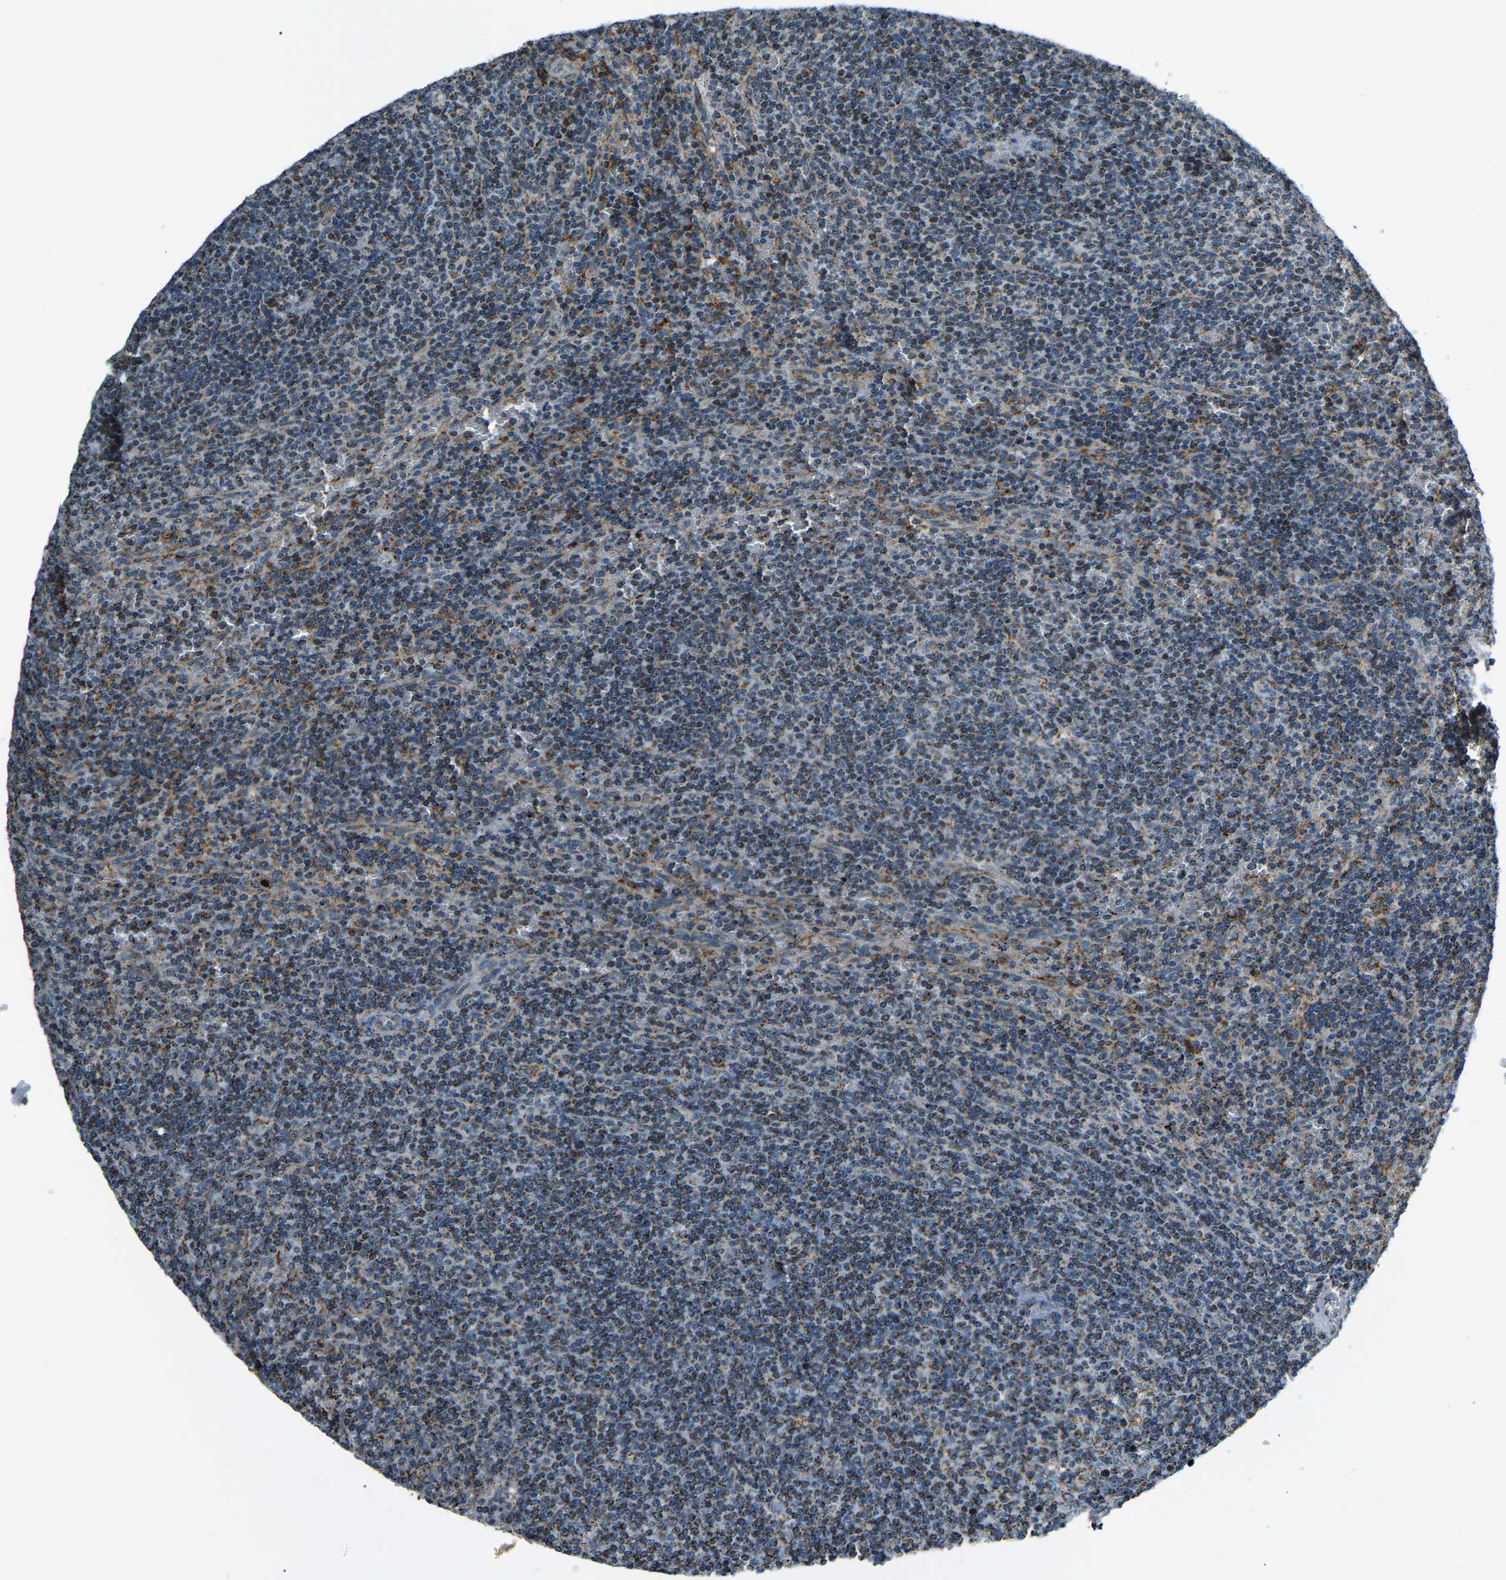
{"staining": {"intensity": "strong", "quantity": "25%-75%", "location": "cytoplasmic/membranous"}, "tissue": "lymphoma", "cell_type": "Tumor cells", "image_type": "cancer", "snomed": [{"axis": "morphology", "description": "Malignant lymphoma, non-Hodgkin's type, Low grade"}, {"axis": "topography", "description": "Spleen"}], "caption": "High-power microscopy captured an IHC image of lymphoma, revealing strong cytoplasmic/membranous staining in approximately 25%-75% of tumor cells. (Stains: DAB in brown, nuclei in blue, Microscopy: brightfield microscopy at high magnification).", "gene": "RBM33", "patient": {"sex": "female", "age": 19}}